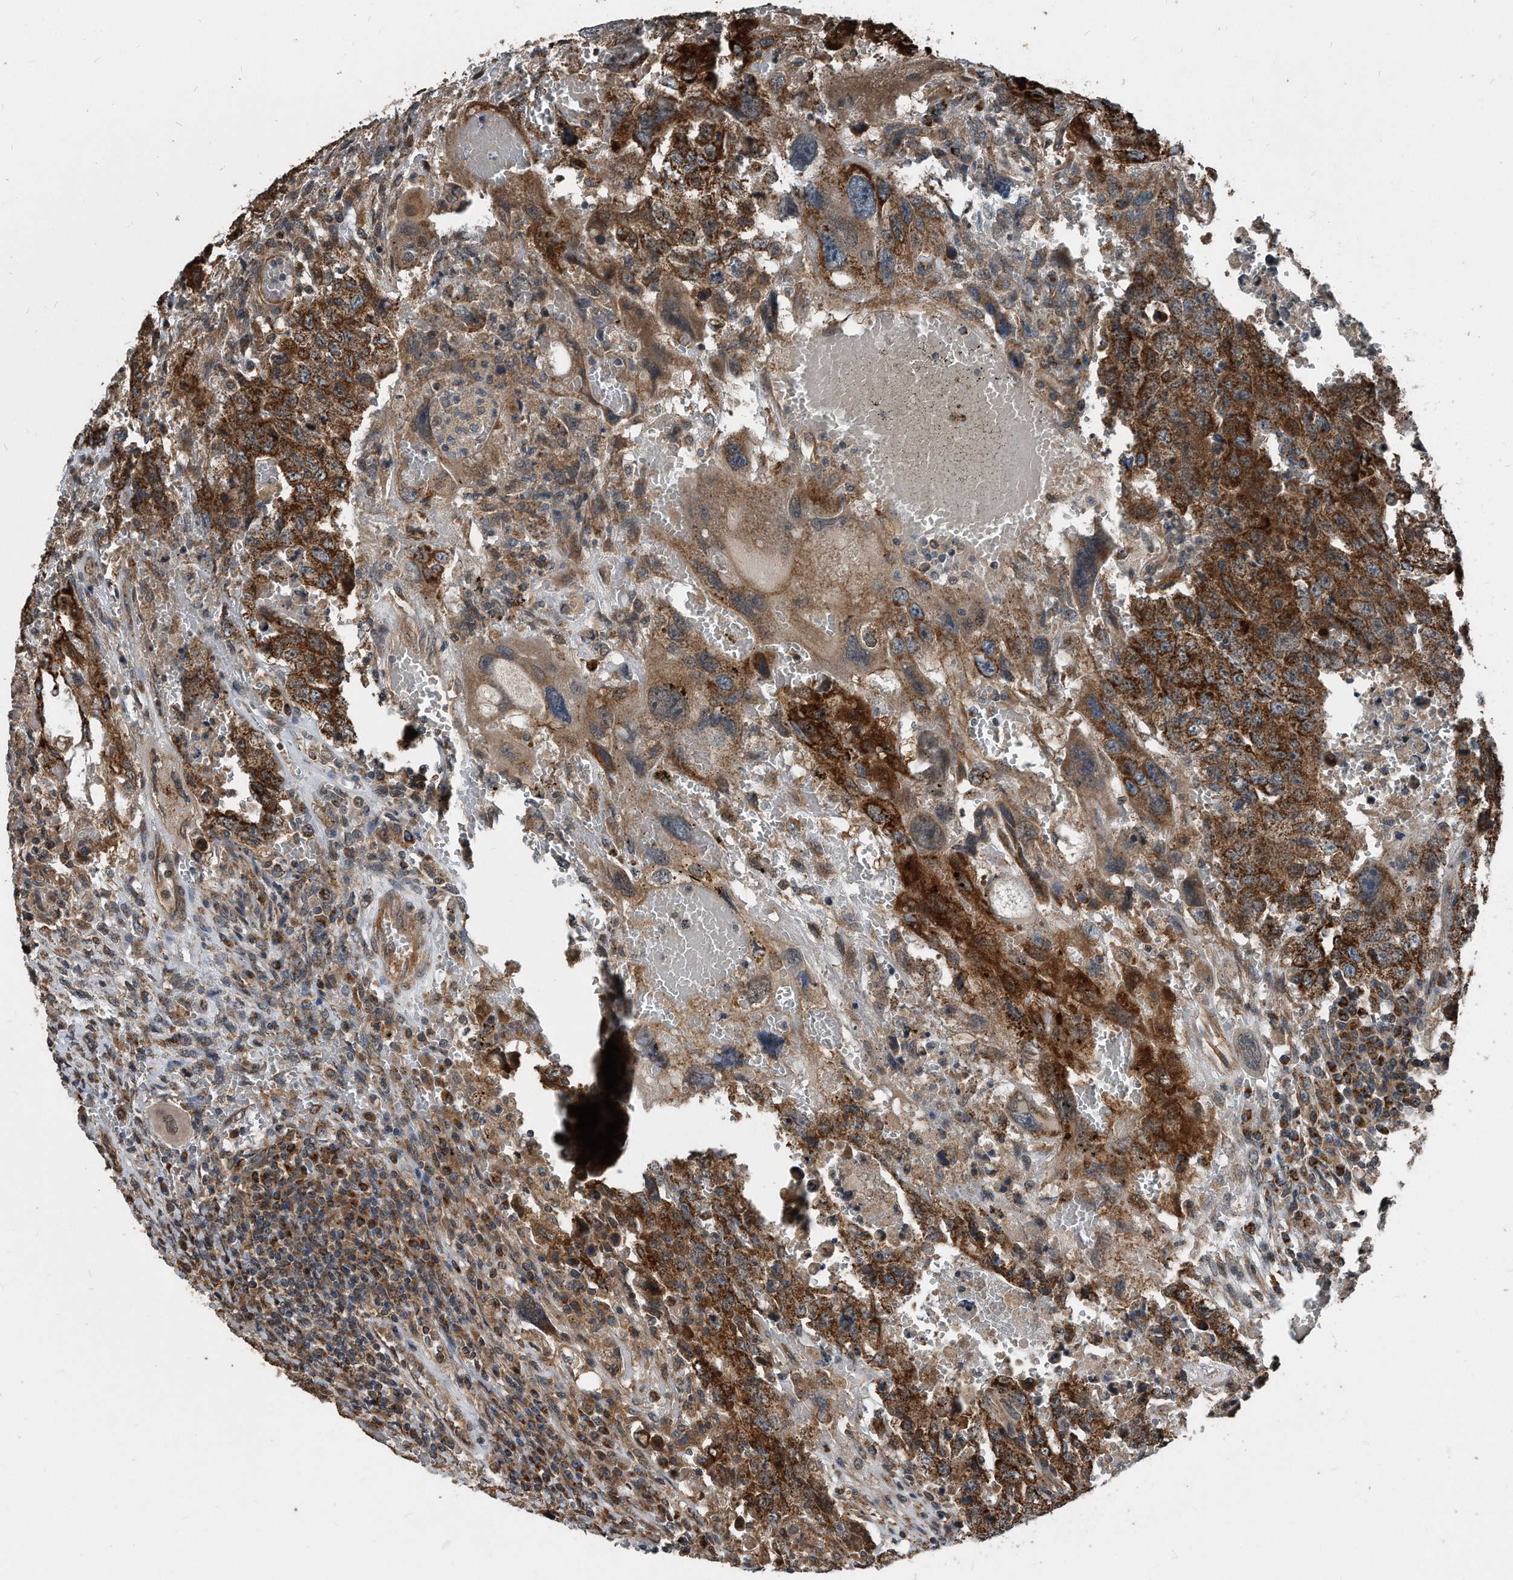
{"staining": {"intensity": "strong", "quantity": ">75%", "location": "cytoplasmic/membranous"}, "tissue": "testis cancer", "cell_type": "Tumor cells", "image_type": "cancer", "snomed": [{"axis": "morphology", "description": "Carcinoma, Embryonal, NOS"}, {"axis": "topography", "description": "Testis"}], "caption": "A high amount of strong cytoplasmic/membranous staining is identified in approximately >75% of tumor cells in testis cancer (embryonal carcinoma) tissue.", "gene": "FAM136A", "patient": {"sex": "male", "age": 26}}